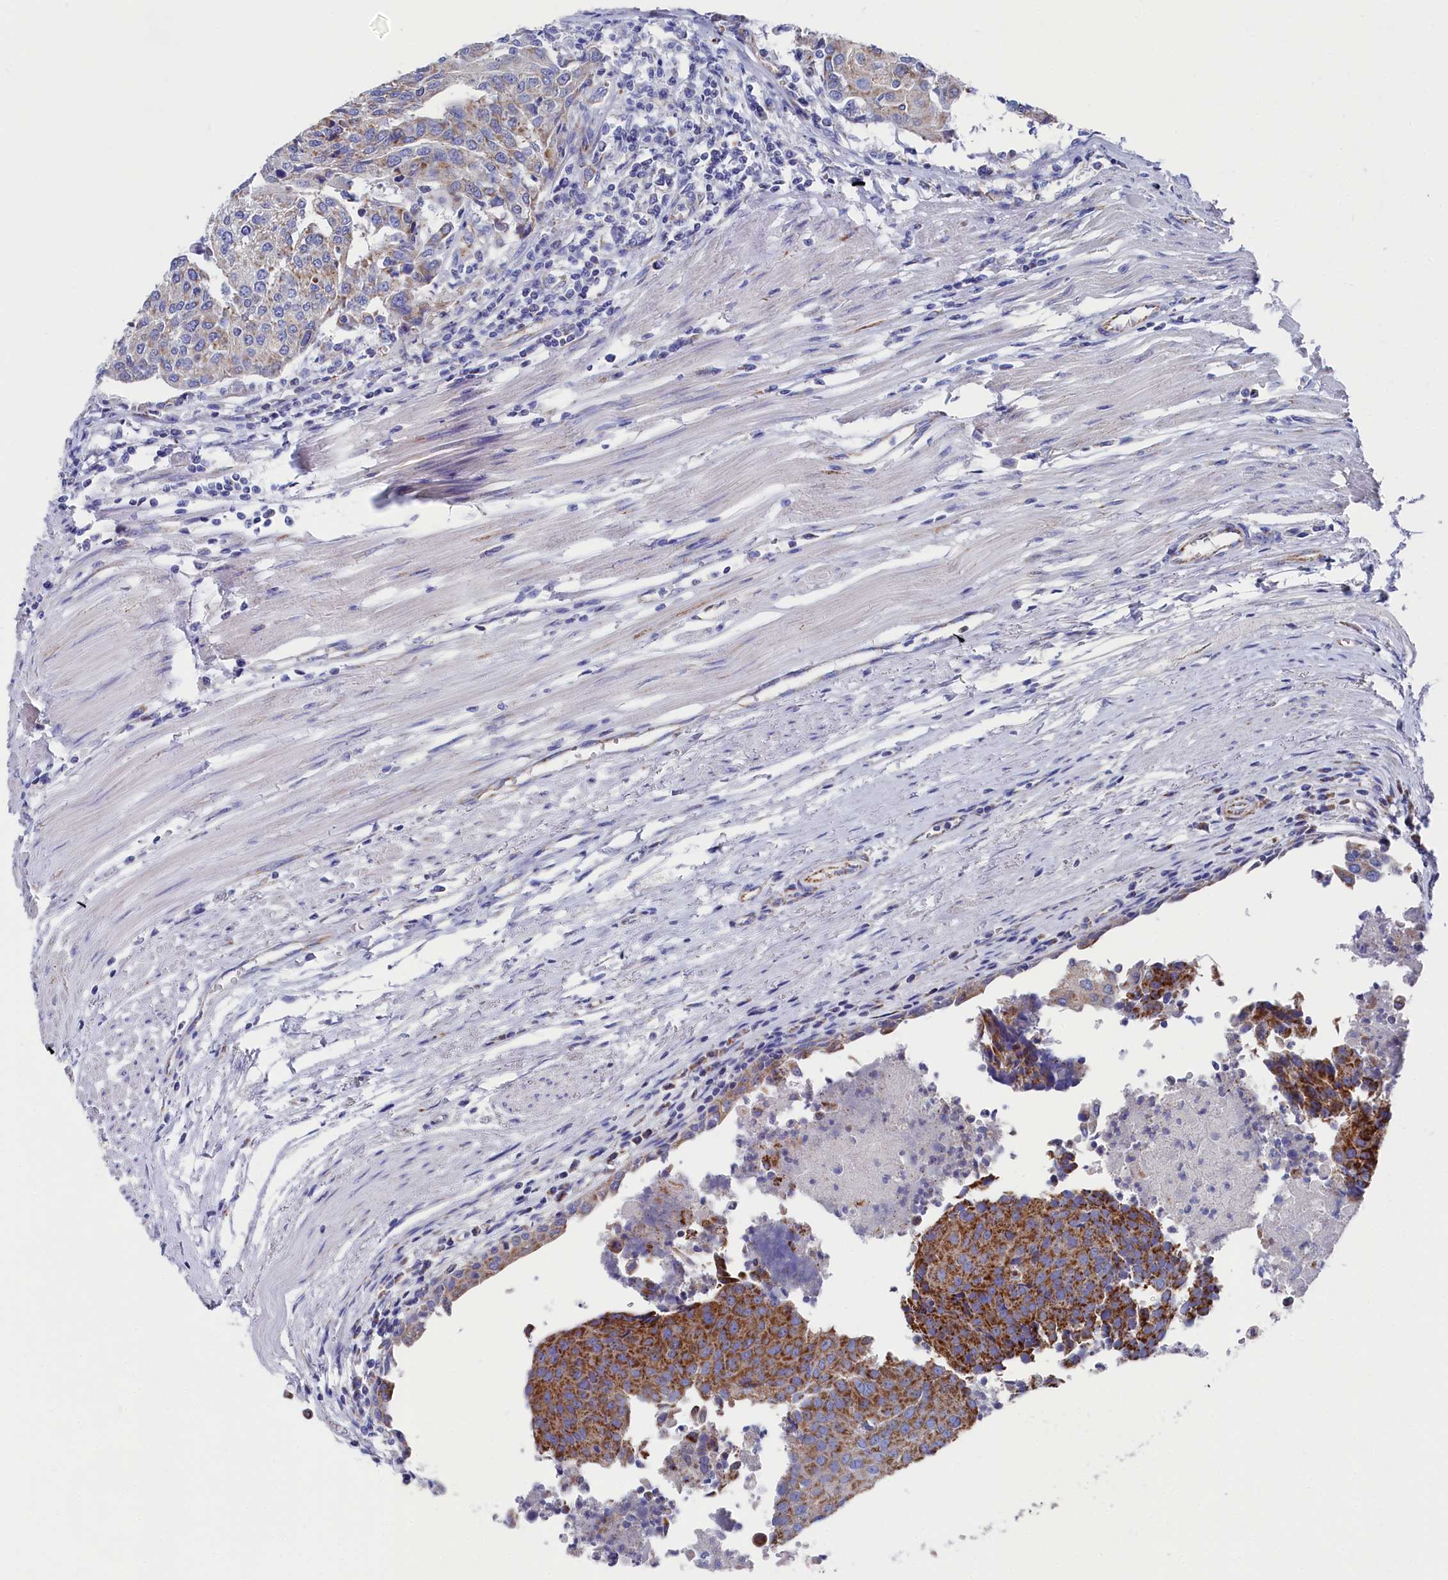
{"staining": {"intensity": "moderate", "quantity": "25%-75%", "location": "cytoplasmic/membranous"}, "tissue": "urothelial cancer", "cell_type": "Tumor cells", "image_type": "cancer", "snomed": [{"axis": "morphology", "description": "Urothelial carcinoma, High grade"}, {"axis": "topography", "description": "Urinary bladder"}], "caption": "Urothelial cancer tissue exhibits moderate cytoplasmic/membranous expression in approximately 25%-75% of tumor cells, visualized by immunohistochemistry.", "gene": "MMAB", "patient": {"sex": "female", "age": 85}}